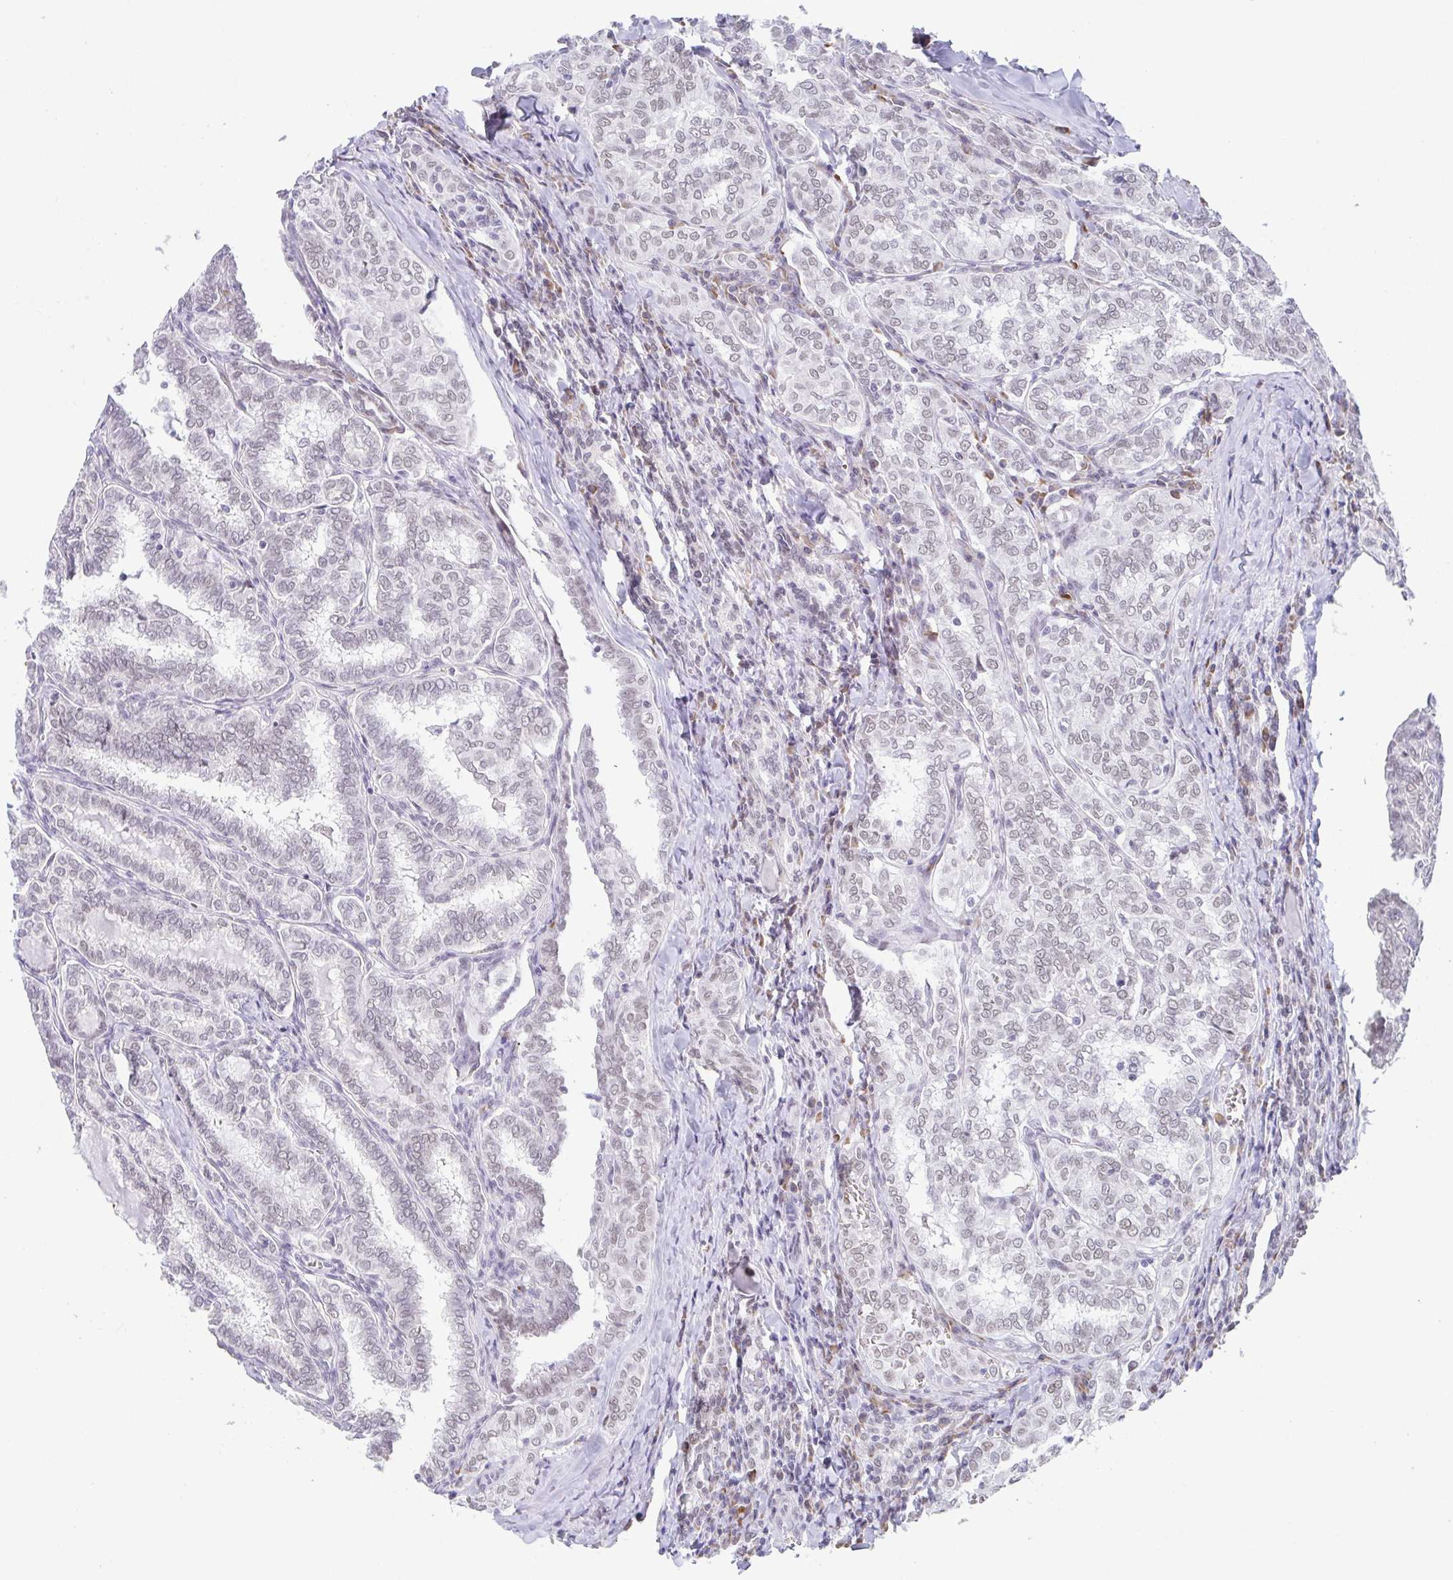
{"staining": {"intensity": "weak", "quantity": "25%-75%", "location": "nuclear"}, "tissue": "thyroid cancer", "cell_type": "Tumor cells", "image_type": "cancer", "snomed": [{"axis": "morphology", "description": "Papillary adenocarcinoma, NOS"}, {"axis": "topography", "description": "Thyroid gland"}], "caption": "Thyroid papillary adenocarcinoma tissue exhibits weak nuclear staining in approximately 25%-75% of tumor cells, visualized by immunohistochemistry.", "gene": "WDR72", "patient": {"sex": "female", "age": 30}}